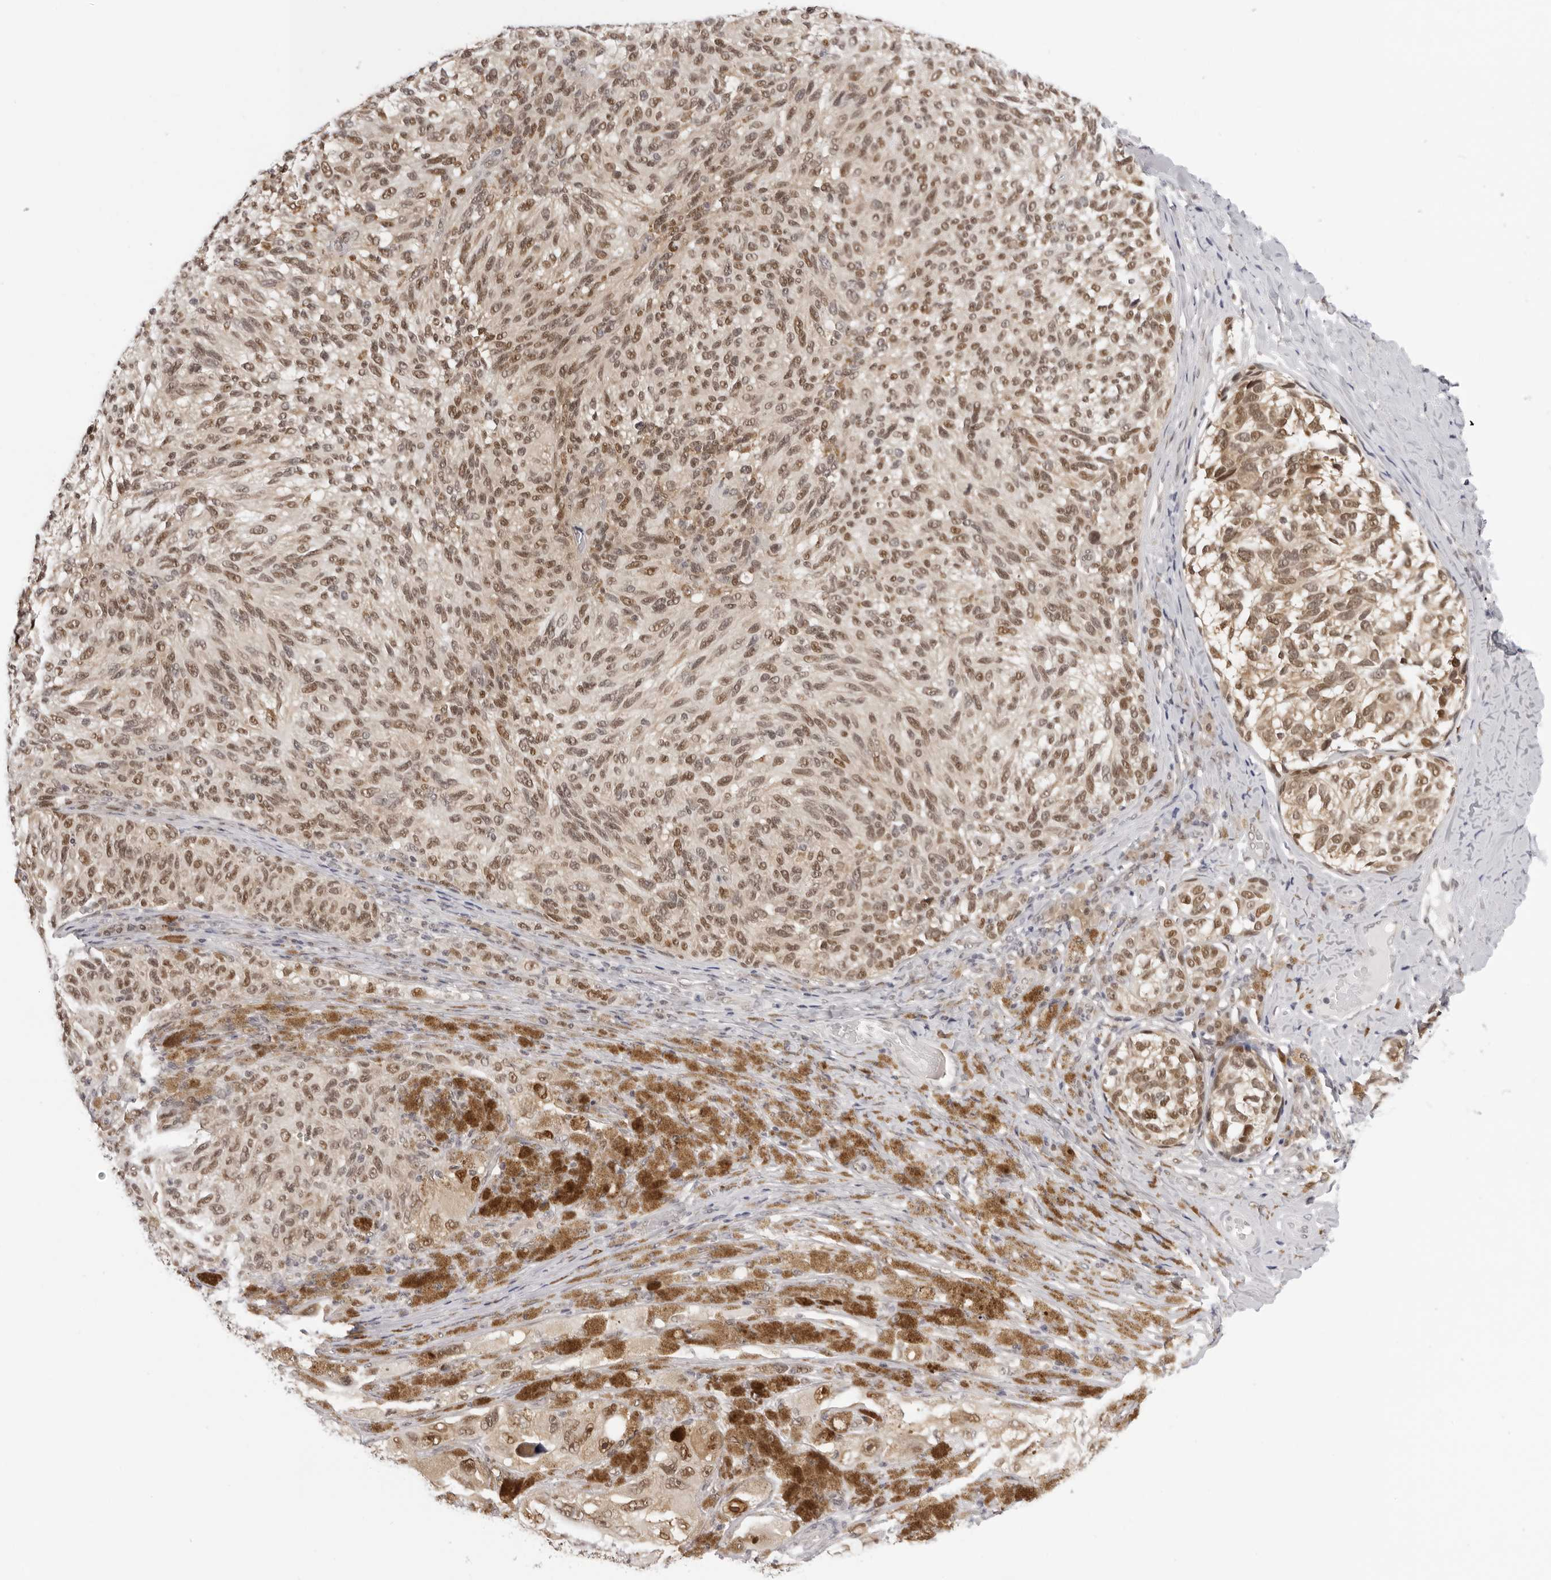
{"staining": {"intensity": "moderate", "quantity": ">75%", "location": "cytoplasmic/membranous,nuclear"}, "tissue": "melanoma", "cell_type": "Tumor cells", "image_type": "cancer", "snomed": [{"axis": "morphology", "description": "Malignant melanoma, NOS"}, {"axis": "topography", "description": "Skin"}], "caption": "This image exhibits malignant melanoma stained with immunohistochemistry to label a protein in brown. The cytoplasmic/membranous and nuclear of tumor cells show moderate positivity for the protein. Nuclei are counter-stained blue.", "gene": "WDR77", "patient": {"sex": "female", "age": 73}}